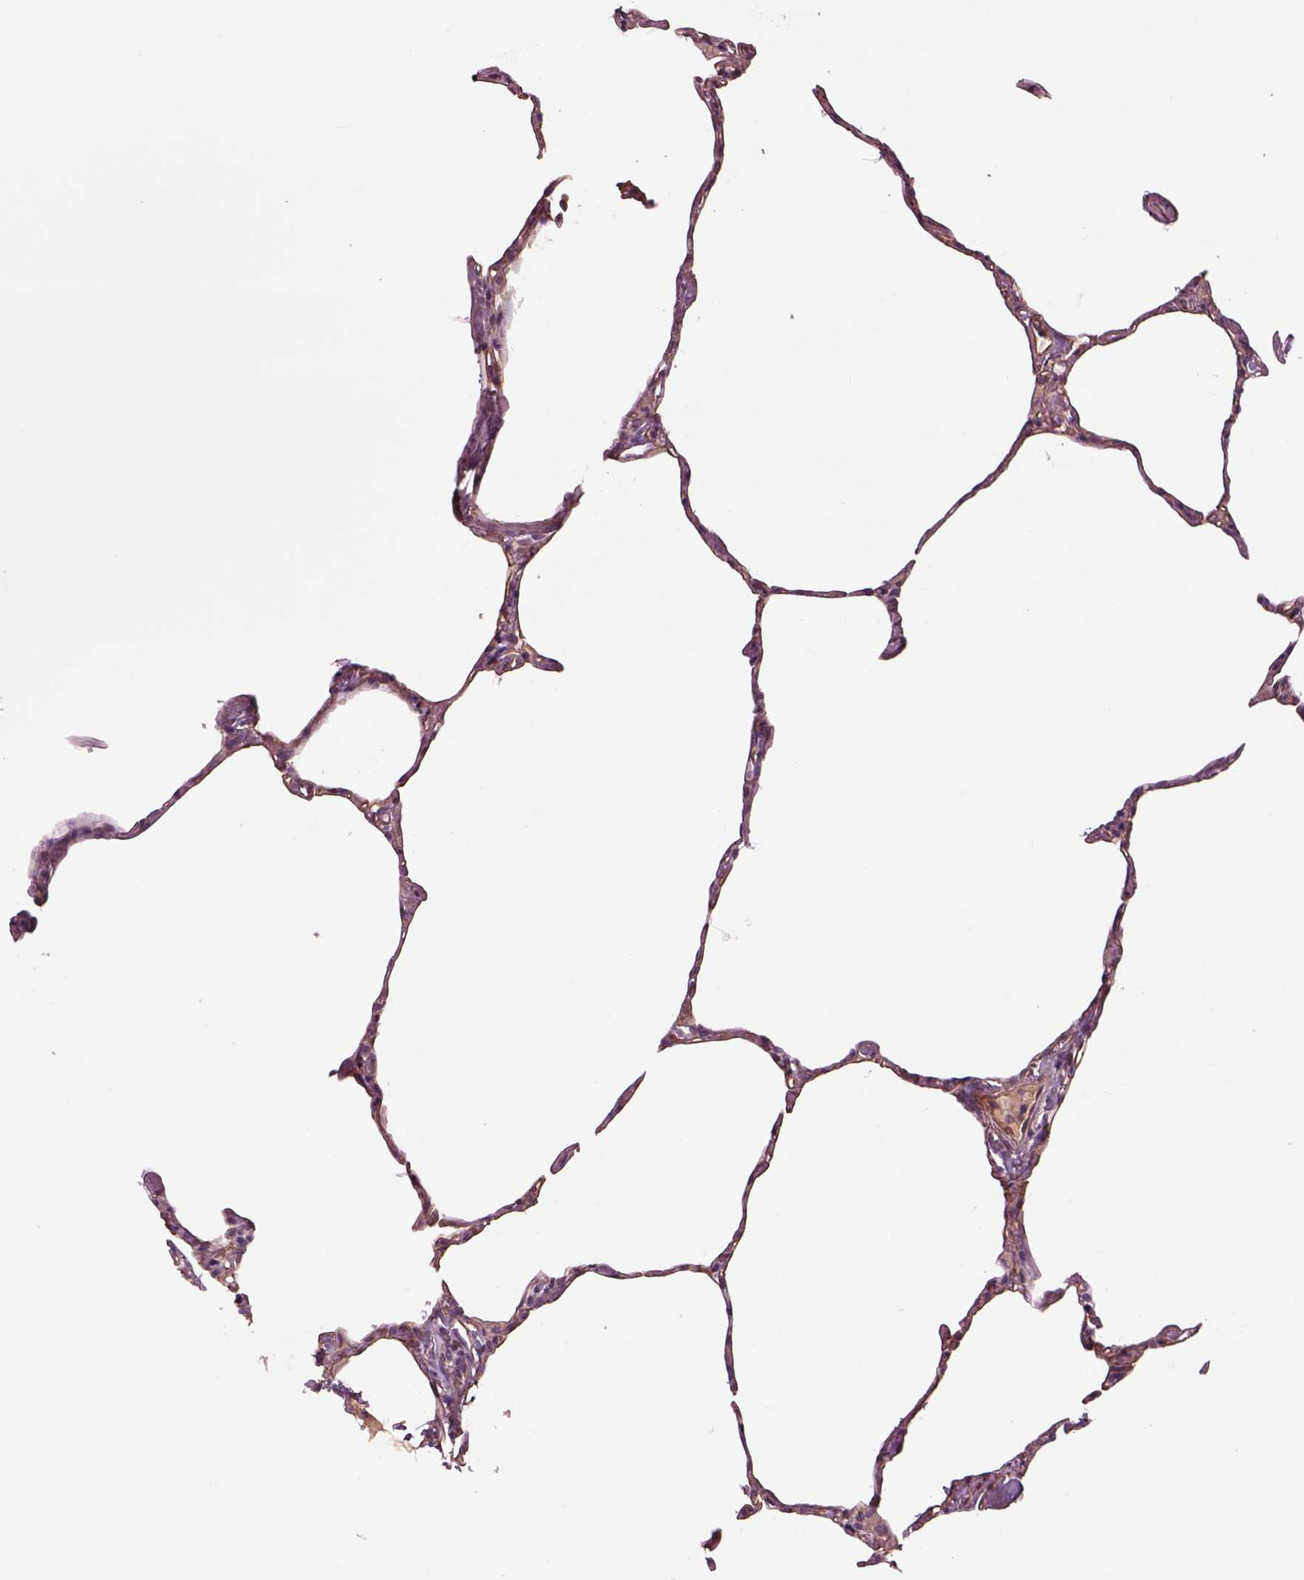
{"staining": {"intensity": "weak", "quantity": "25%-75%", "location": "cytoplasmic/membranous"}, "tissue": "lung", "cell_type": "Alveolar cells", "image_type": "normal", "snomed": [{"axis": "morphology", "description": "Normal tissue, NOS"}, {"axis": "topography", "description": "Lung"}], "caption": "Alveolar cells display weak cytoplasmic/membranous expression in about 25%-75% of cells in unremarkable lung.", "gene": "HTR1B", "patient": {"sex": "male", "age": 65}}